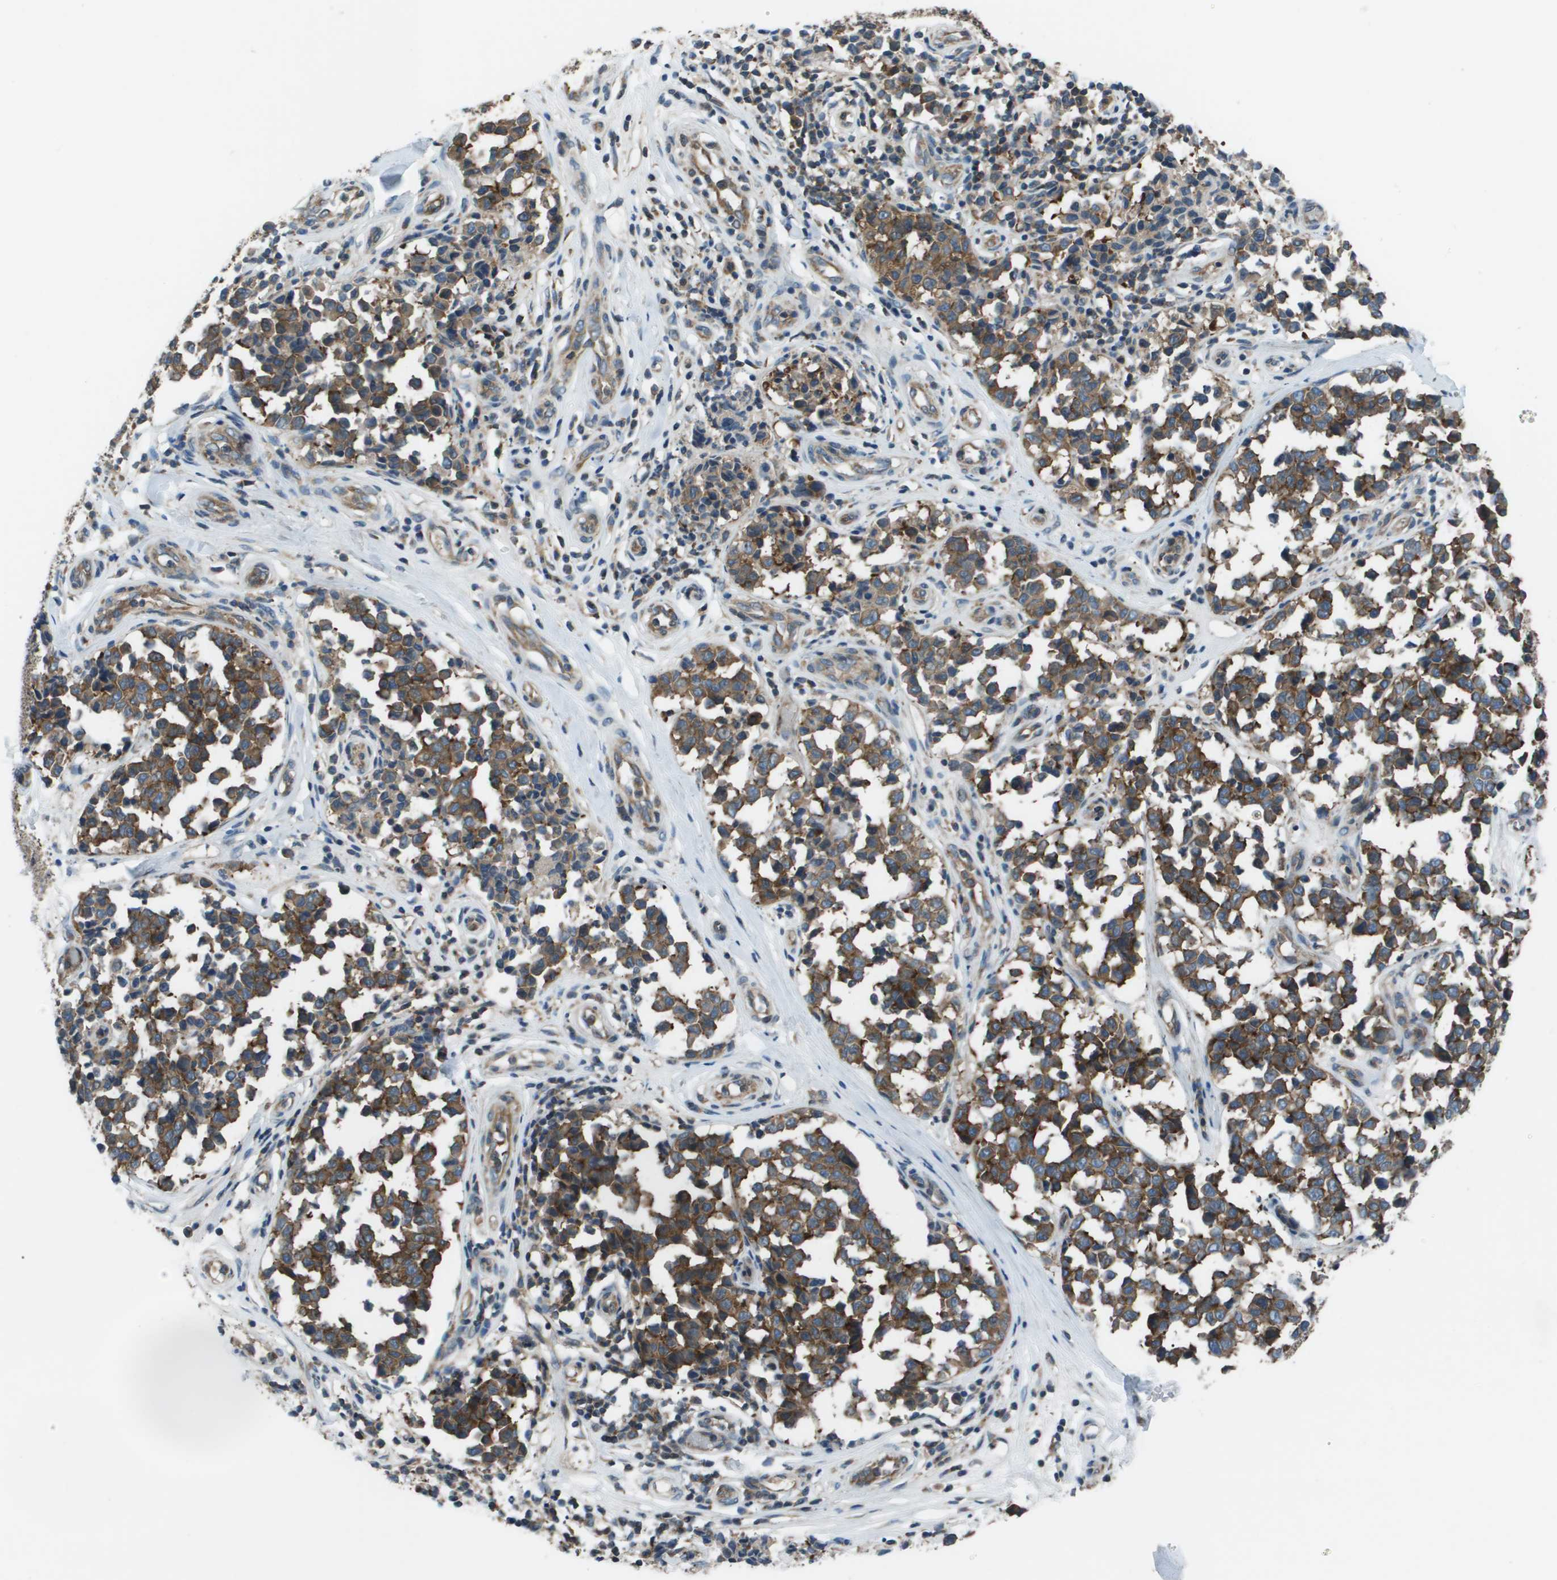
{"staining": {"intensity": "strong", "quantity": ">75%", "location": "cytoplasmic/membranous"}, "tissue": "melanoma", "cell_type": "Tumor cells", "image_type": "cancer", "snomed": [{"axis": "morphology", "description": "Malignant melanoma, NOS"}, {"axis": "topography", "description": "Skin"}], "caption": "The immunohistochemical stain highlights strong cytoplasmic/membranous expression in tumor cells of melanoma tissue.", "gene": "EIF3B", "patient": {"sex": "female", "age": 64}}